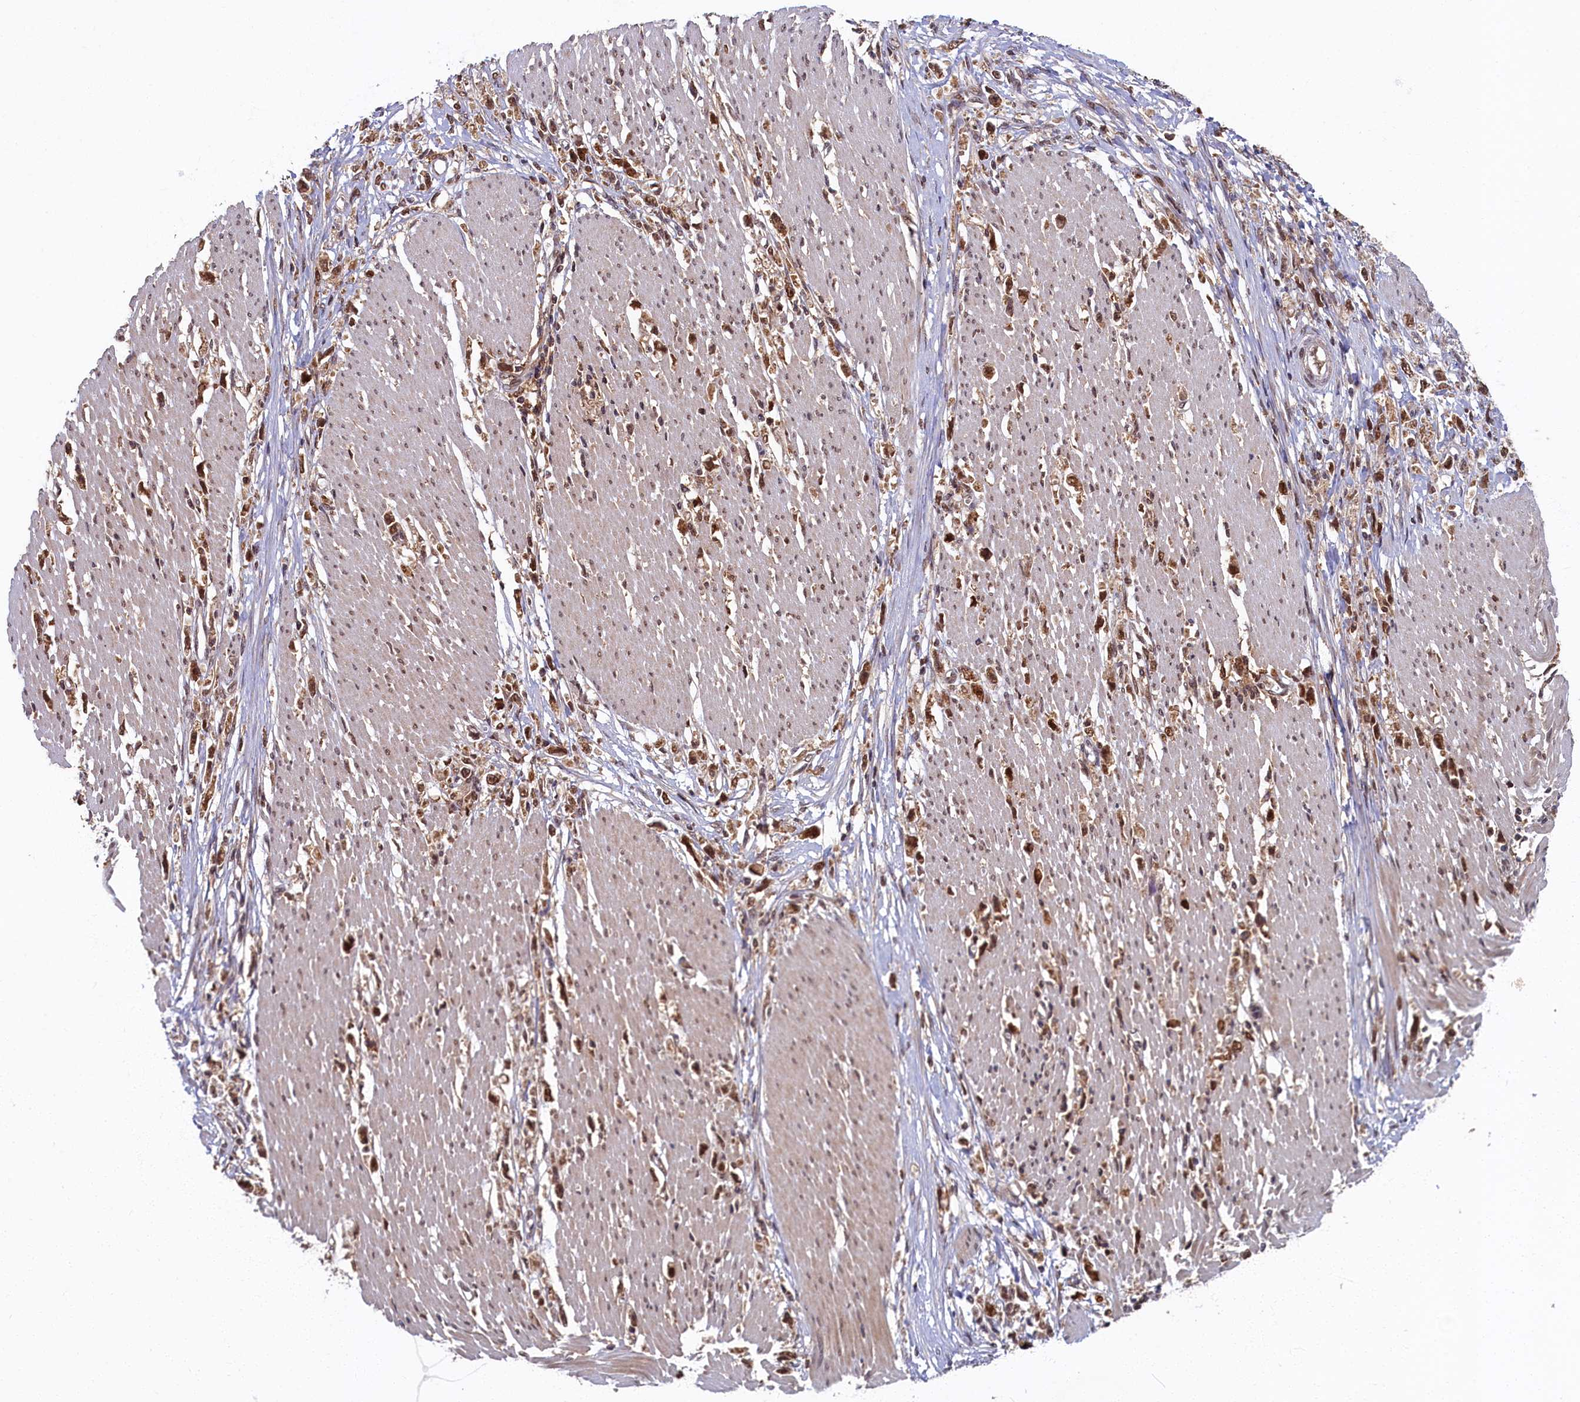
{"staining": {"intensity": "moderate", "quantity": ">75%", "location": "cytoplasmic/membranous,nuclear"}, "tissue": "stomach cancer", "cell_type": "Tumor cells", "image_type": "cancer", "snomed": [{"axis": "morphology", "description": "Adenocarcinoma, NOS"}, {"axis": "topography", "description": "Stomach"}], "caption": "Brown immunohistochemical staining in adenocarcinoma (stomach) demonstrates moderate cytoplasmic/membranous and nuclear expression in approximately >75% of tumor cells. The staining was performed using DAB (3,3'-diaminobenzidine) to visualize the protein expression in brown, while the nuclei were stained in blue with hematoxylin (Magnification: 20x).", "gene": "BRCA1", "patient": {"sex": "female", "age": 59}}